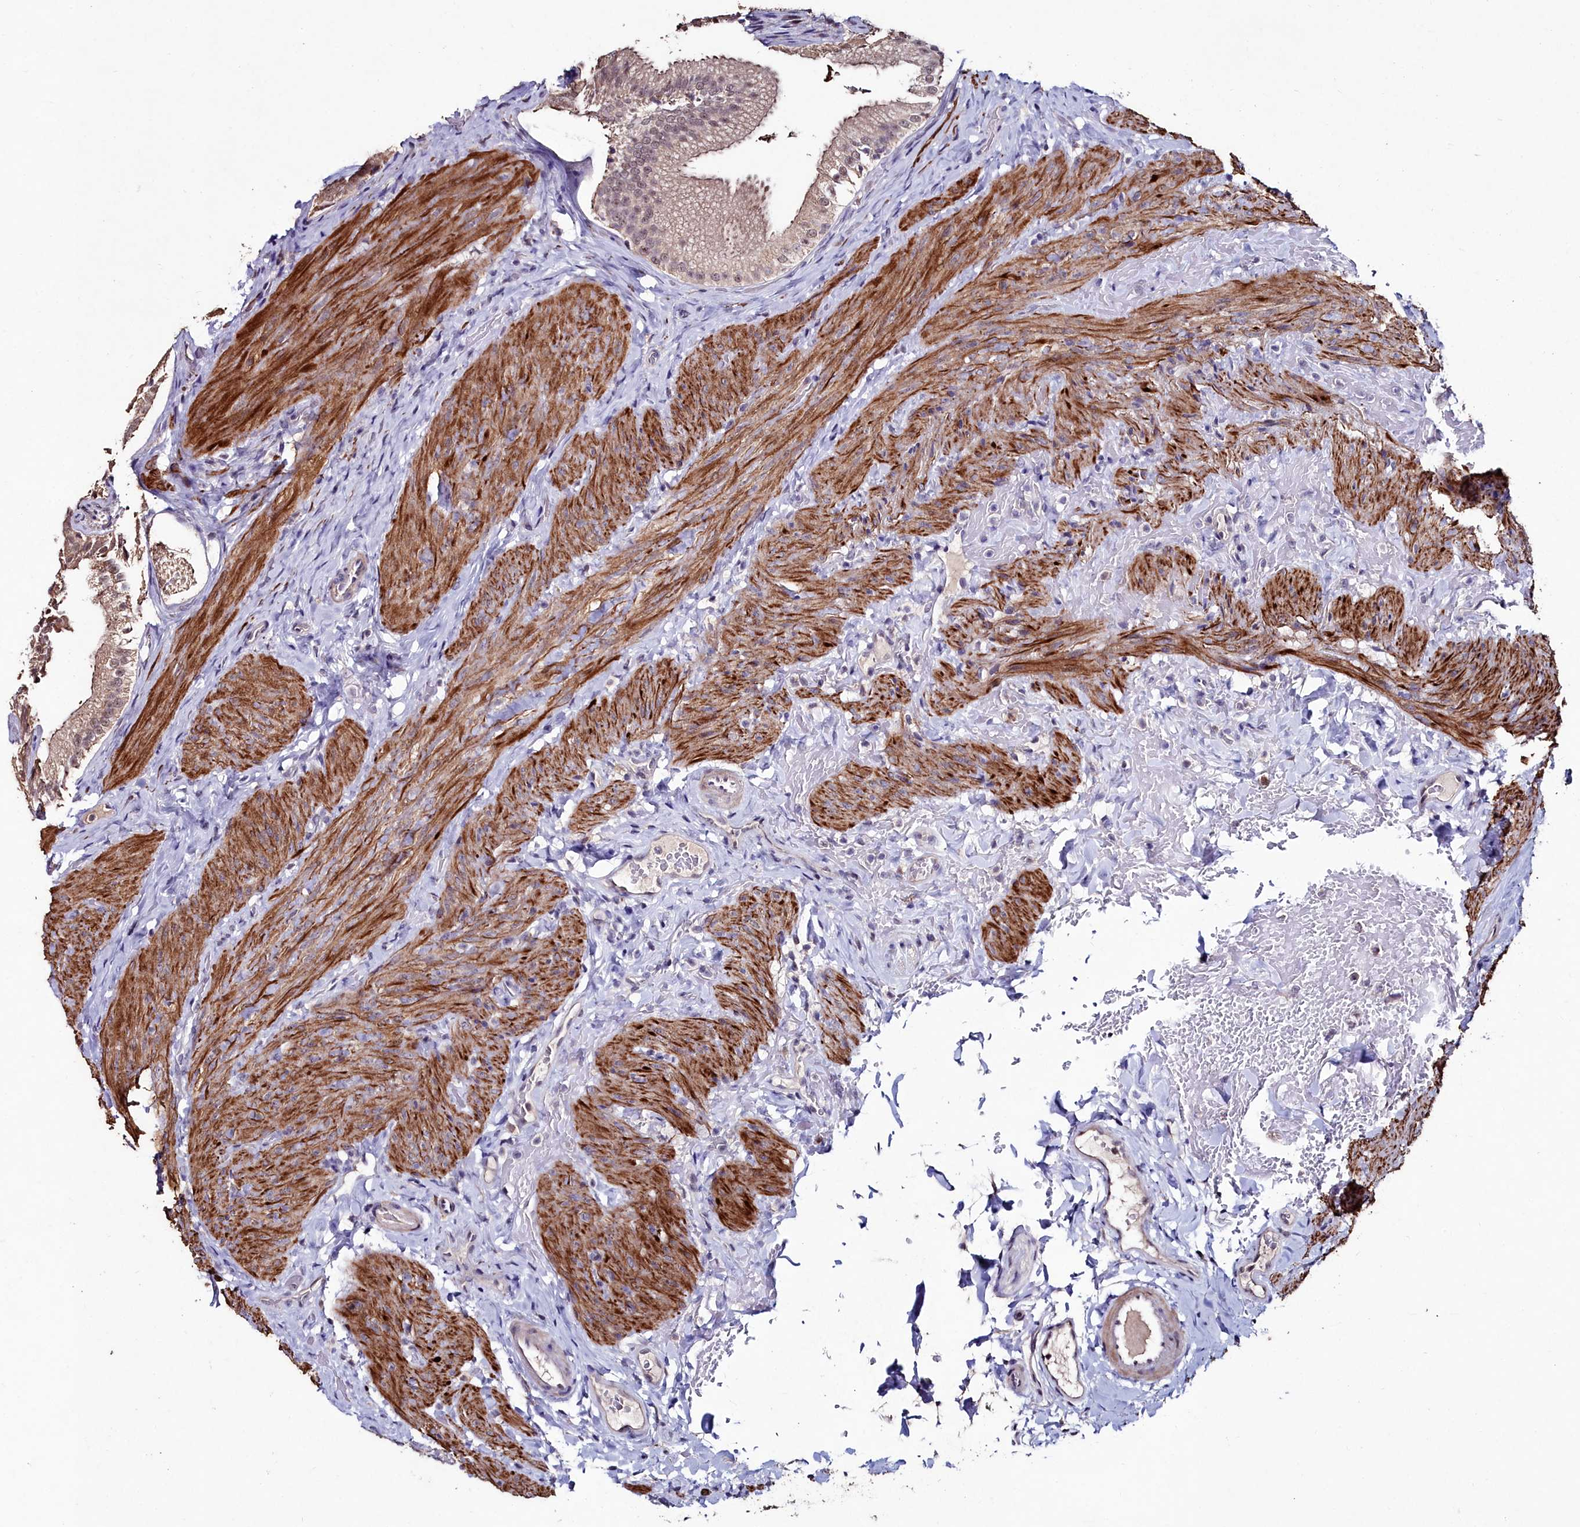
{"staining": {"intensity": "moderate", "quantity": "25%-75%", "location": "cytoplasmic/membranous,nuclear"}, "tissue": "gallbladder", "cell_type": "Glandular cells", "image_type": "normal", "snomed": [{"axis": "morphology", "description": "Normal tissue, NOS"}, {"axis": "topography", "description": "Gallbladder"}], "caption": "Immunohistochemistry micrograph of benign gallbladder stained for a protein (brown), which demonstrates medium levels of moderate cytoplasmic/membranous,nuclear staining in about 25%-75% of glandular cells.", "gene": "AMBRA1", "patient": {"sex": "female", "age": 30}}